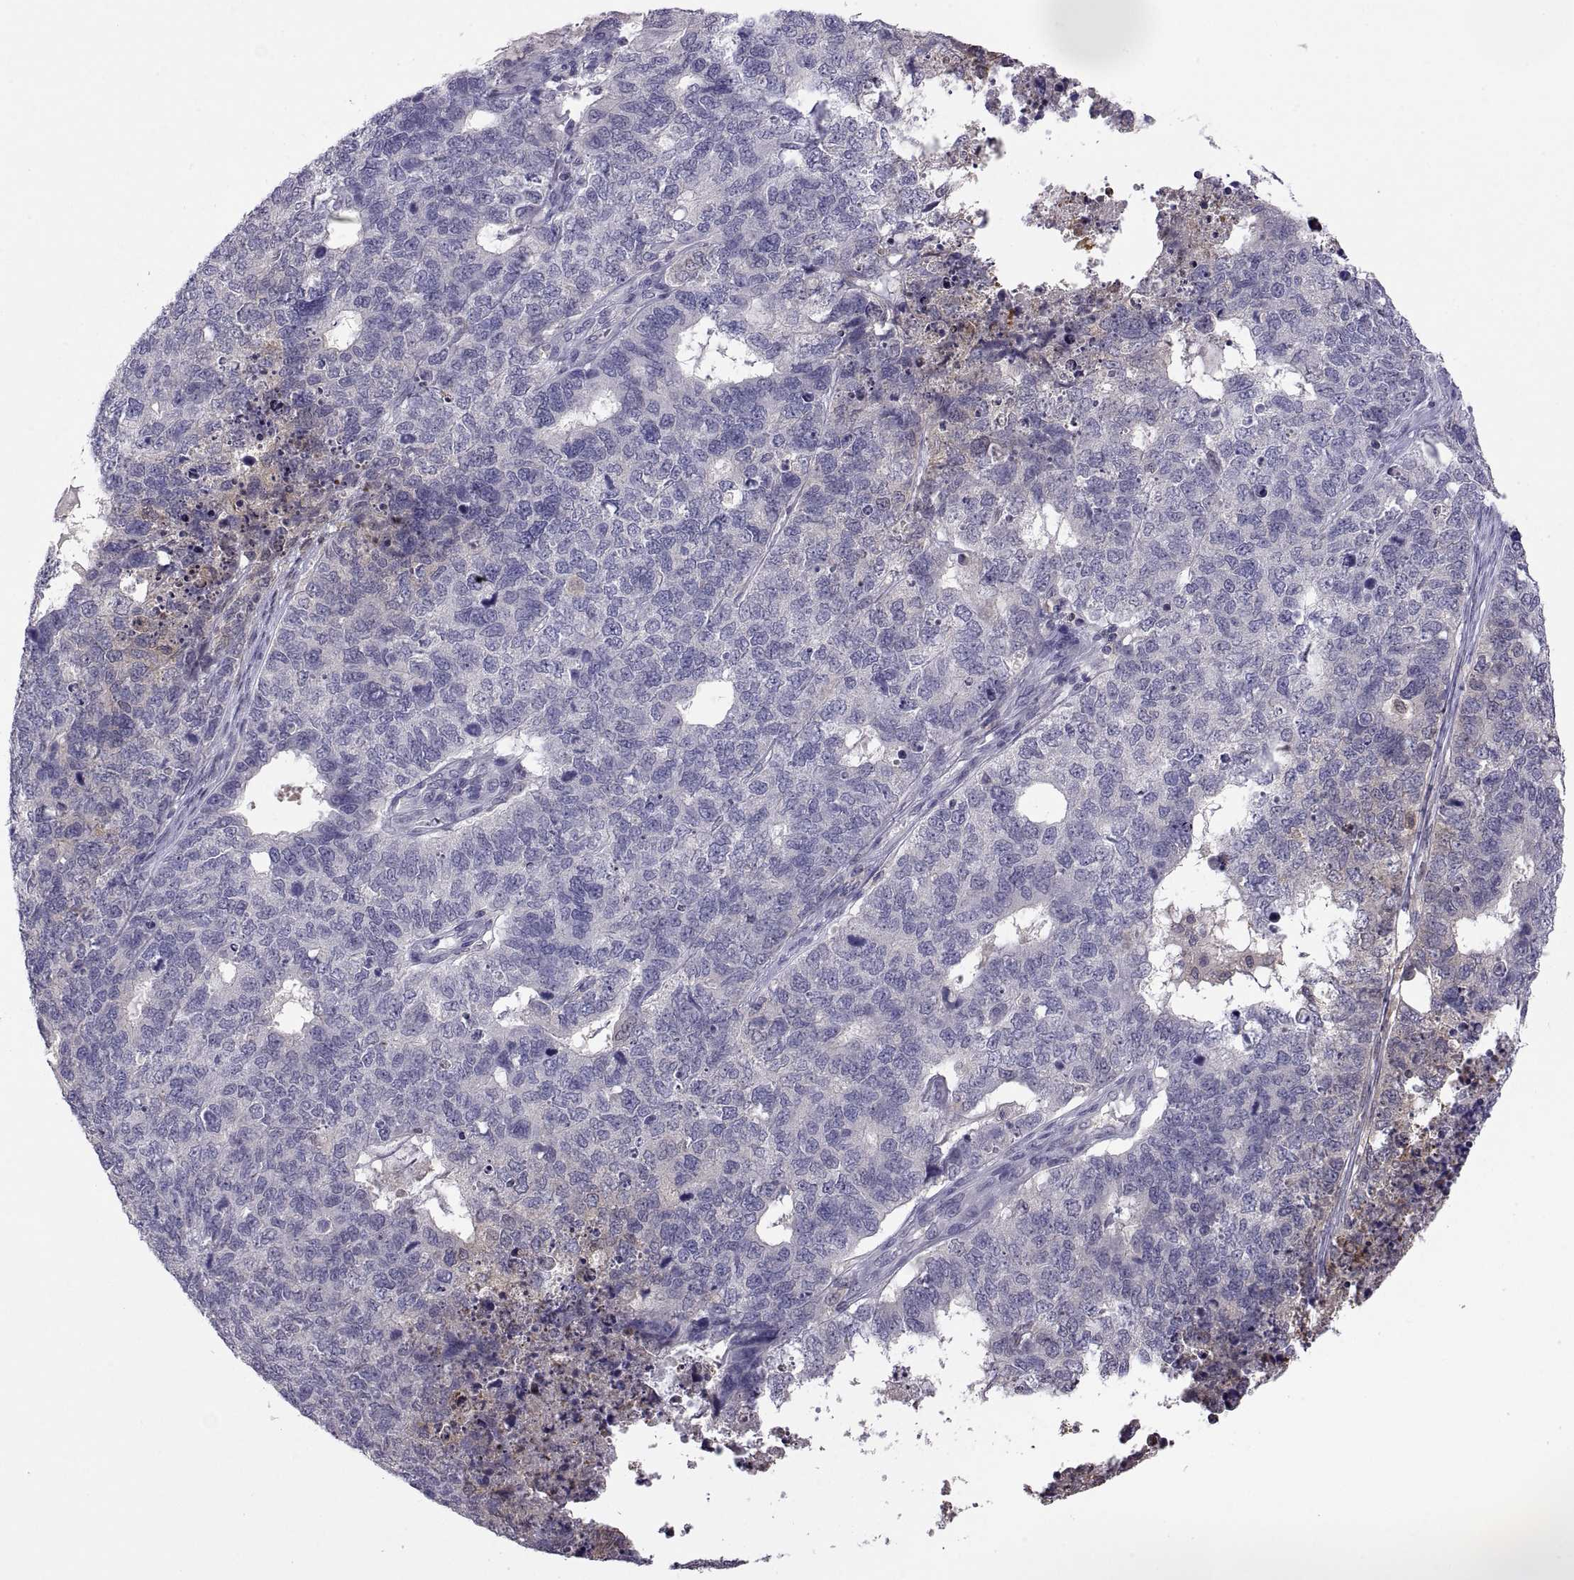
{"staining": {"intensity": "negative", "quantity": "none", "location": "none"}, "tissue": "cervical cancer", "cell_type": "Tumor cells", "image_type": "cancer", "snomed": [{"axis": "morphology", "description": "Squamous cell carcinoma, NOS"}, {"axis": "topography", "description": "Cervix"}], "caption": "DAB immunohistochemical staining of human squamous cell carcinoma (cervical) shows no significant positivity in tumor cells. (DAB immunohistochemistry (IHC) with hematoxylin counter stain).", "gene": "FGF9", "patient": {"sex": "female", "age": 63}}